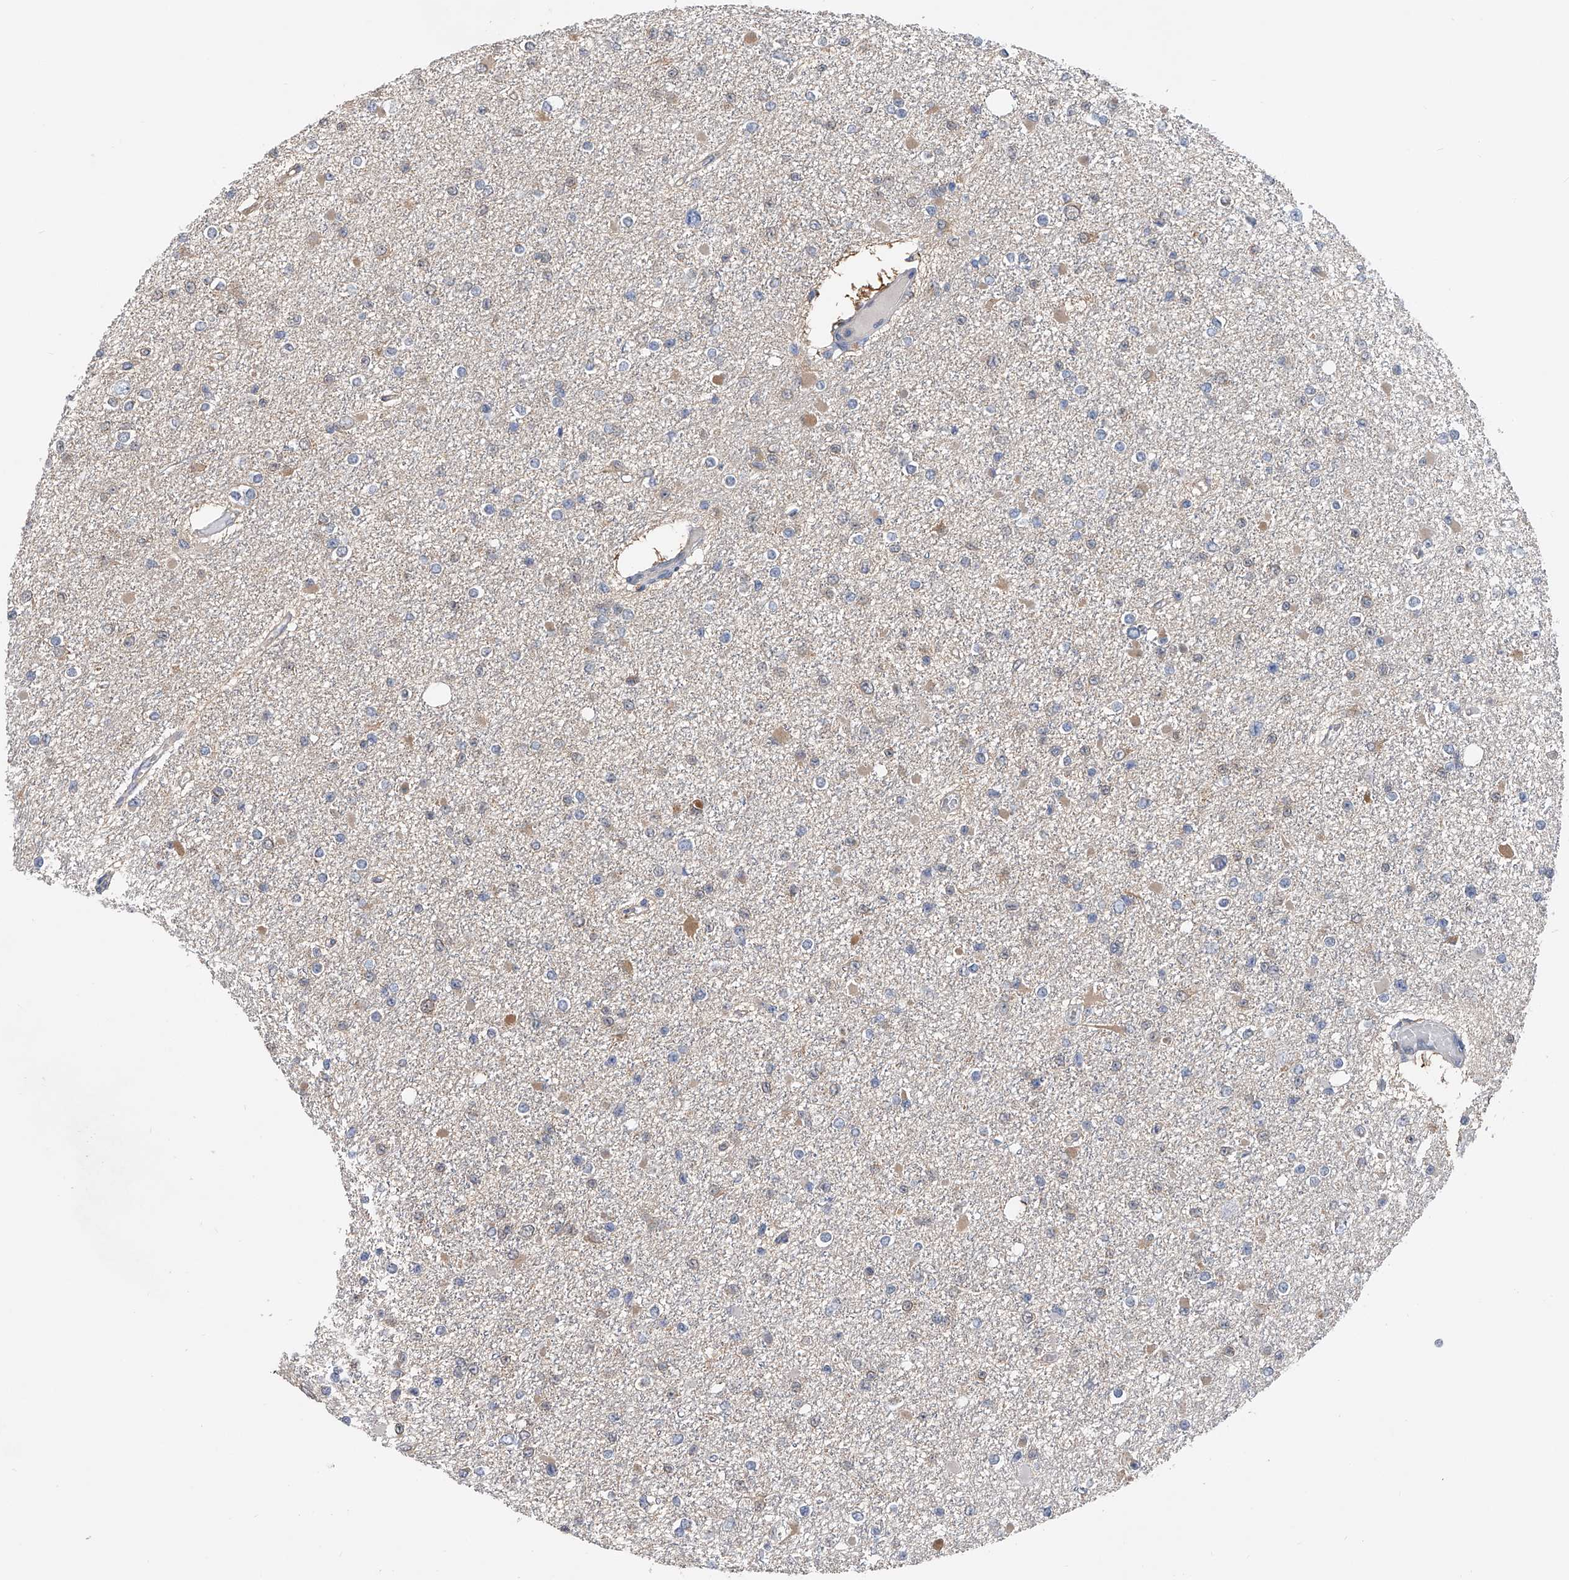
{"staining": {"intensity": "negative", "quantity": "none", "location": "none"}, "tissue": "glioma", "cell_type": "Tumor cells", "image_type": "cancer", "snomed": [{"axis": "morphology", "description": "Glioma, malignant, Low grade"}, {"axis": "topography", "description": "Brain"}], "caption": "Malignant glioma (low-grade) was stained to show a protein in brown. There is no significant expression in tumor cells. The staining is performed using DAB brown chromogen with nuclei counter-stained in using hematoxylin.", "gene": "PGM3", "patient": {"sex": "female", "age": 22}}